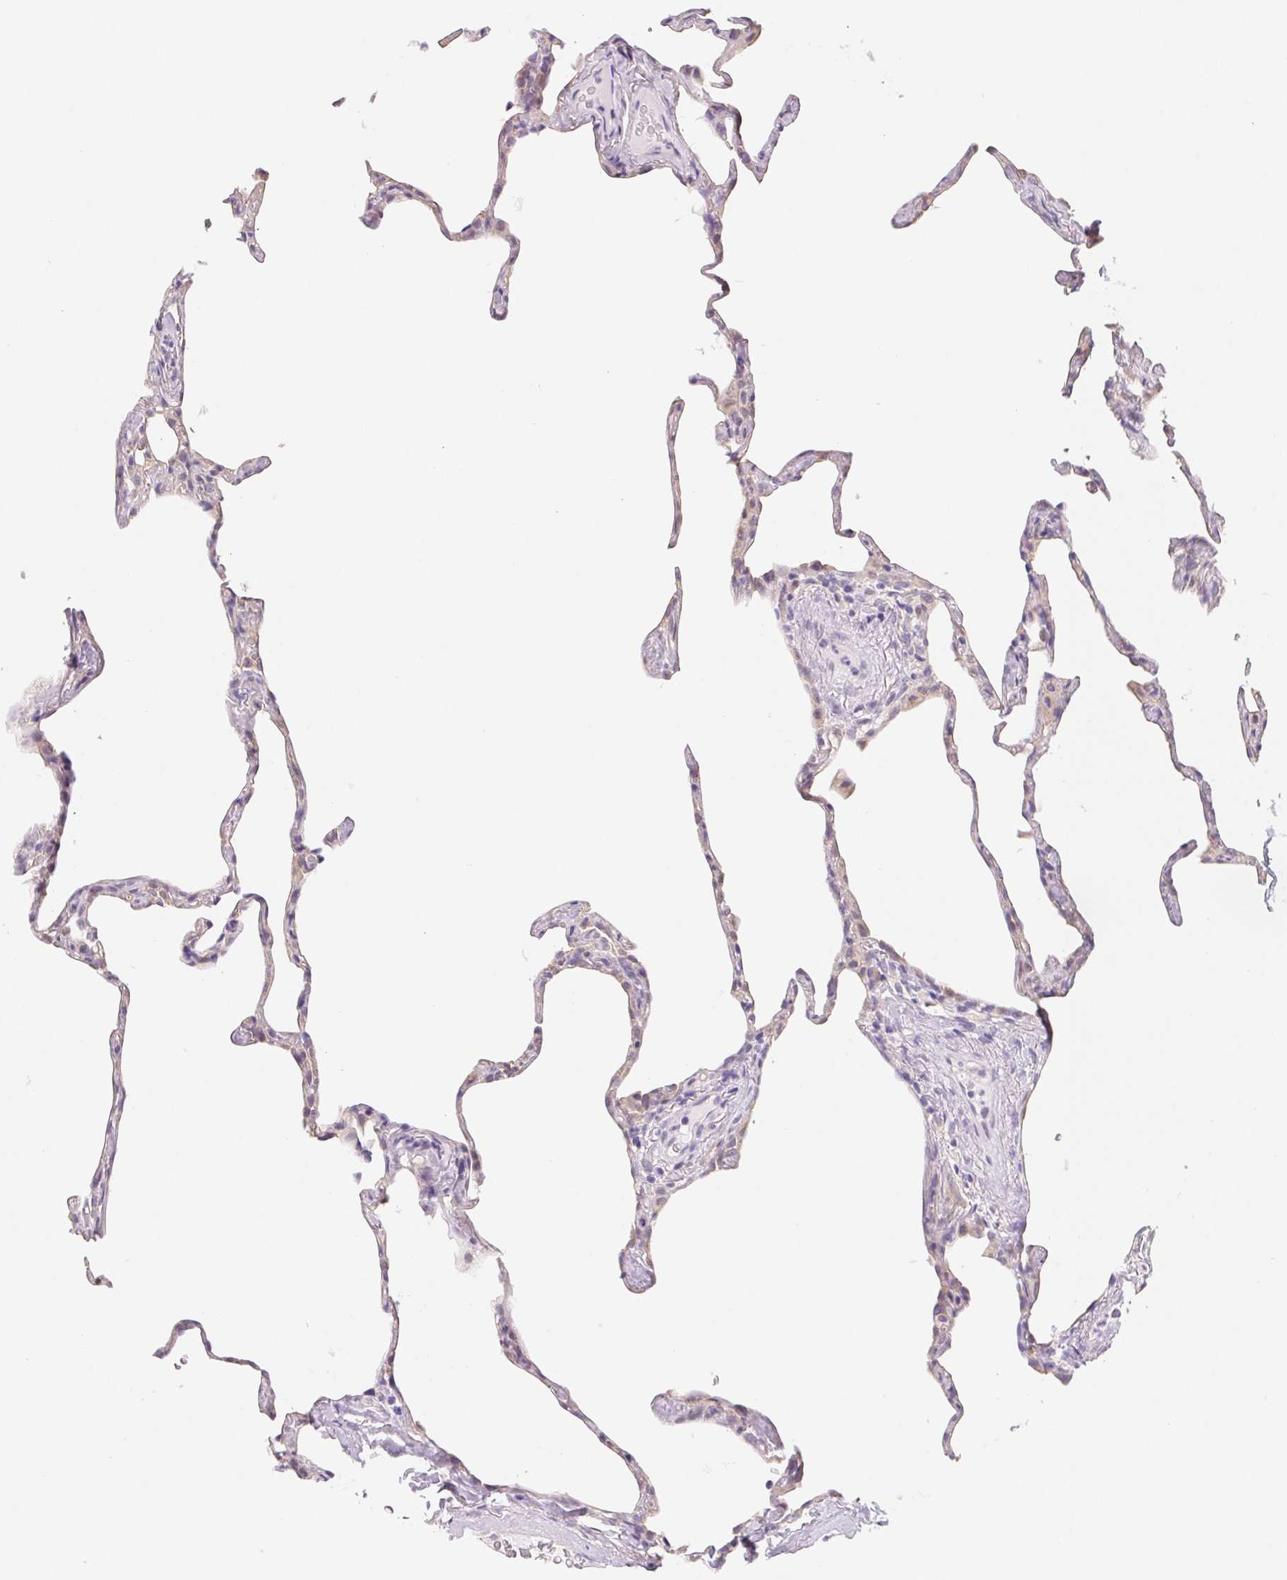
{"staining": {"intensity": "negative", "quantity": "none", "location": "none"}, "tissue": "lung", "cell_type": "Alveolar cells", "image_type": "normal", "snomed": [{"axis": "morphology", "description": "Normal tissue, NOS"}, {"axis": "topography", "description": "Lung"}], "caption": "Alveolar cells are negative for brown protein staining in normal lung. (Stains: DAB (3,3'-diaminobenzidine) IHC with hematoxylin counter stain, Microscopy: brightfield microscopy at high magnification).", "gene": "CTNND2", "patient": {"sex": "male", "age": 65}}